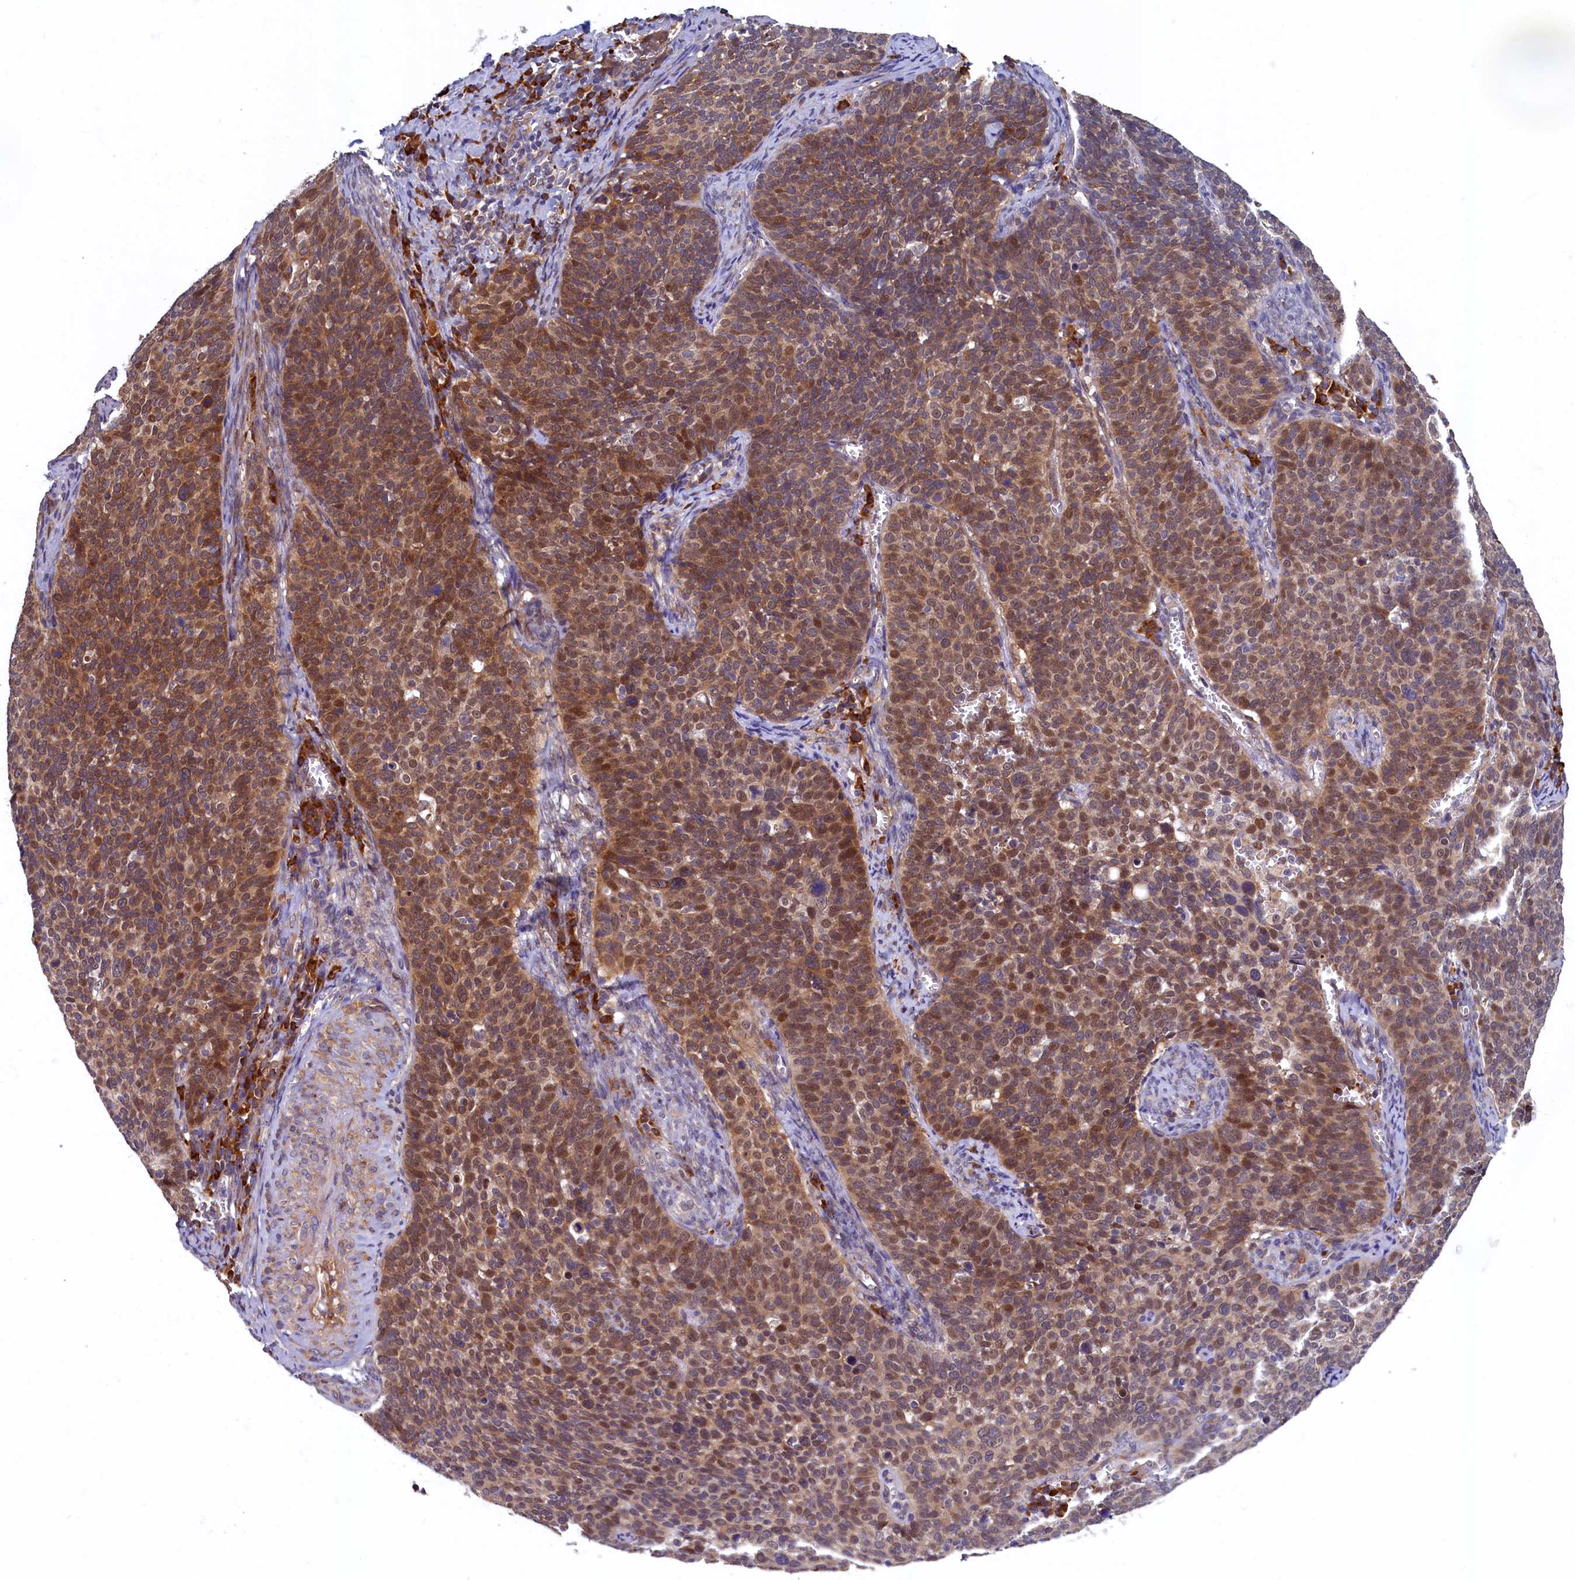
{"staining": {"intensity": "moderate", "quantity": ">75%", "location": "cytoplasmic/membranous,nuclear"}, "tissue": "cervical cancer", "cell_type": "Tumor cells", "image_type": "cancer", "snomed": [{"axis": "morphology", "description": "Normal tissue, NOS"}, {"axis": "morphology", "description": "Squamous cell carcinoma, NOS"}, {"axis": "topography", "description": "Cervix"}], "caption": "IHC micrograph of neoplastic tissue: cervical cancer stained using immunohistochemistry reveals medium levels of moderate protein expression localized specifically in the cytoplasmic/membranous and nuclear of tumor cells, appearing as a cytoplasmic/membranous and nuclear brown color.", "gene": "SLC16A14", "patient": {"sex": "female", "age": 39}}